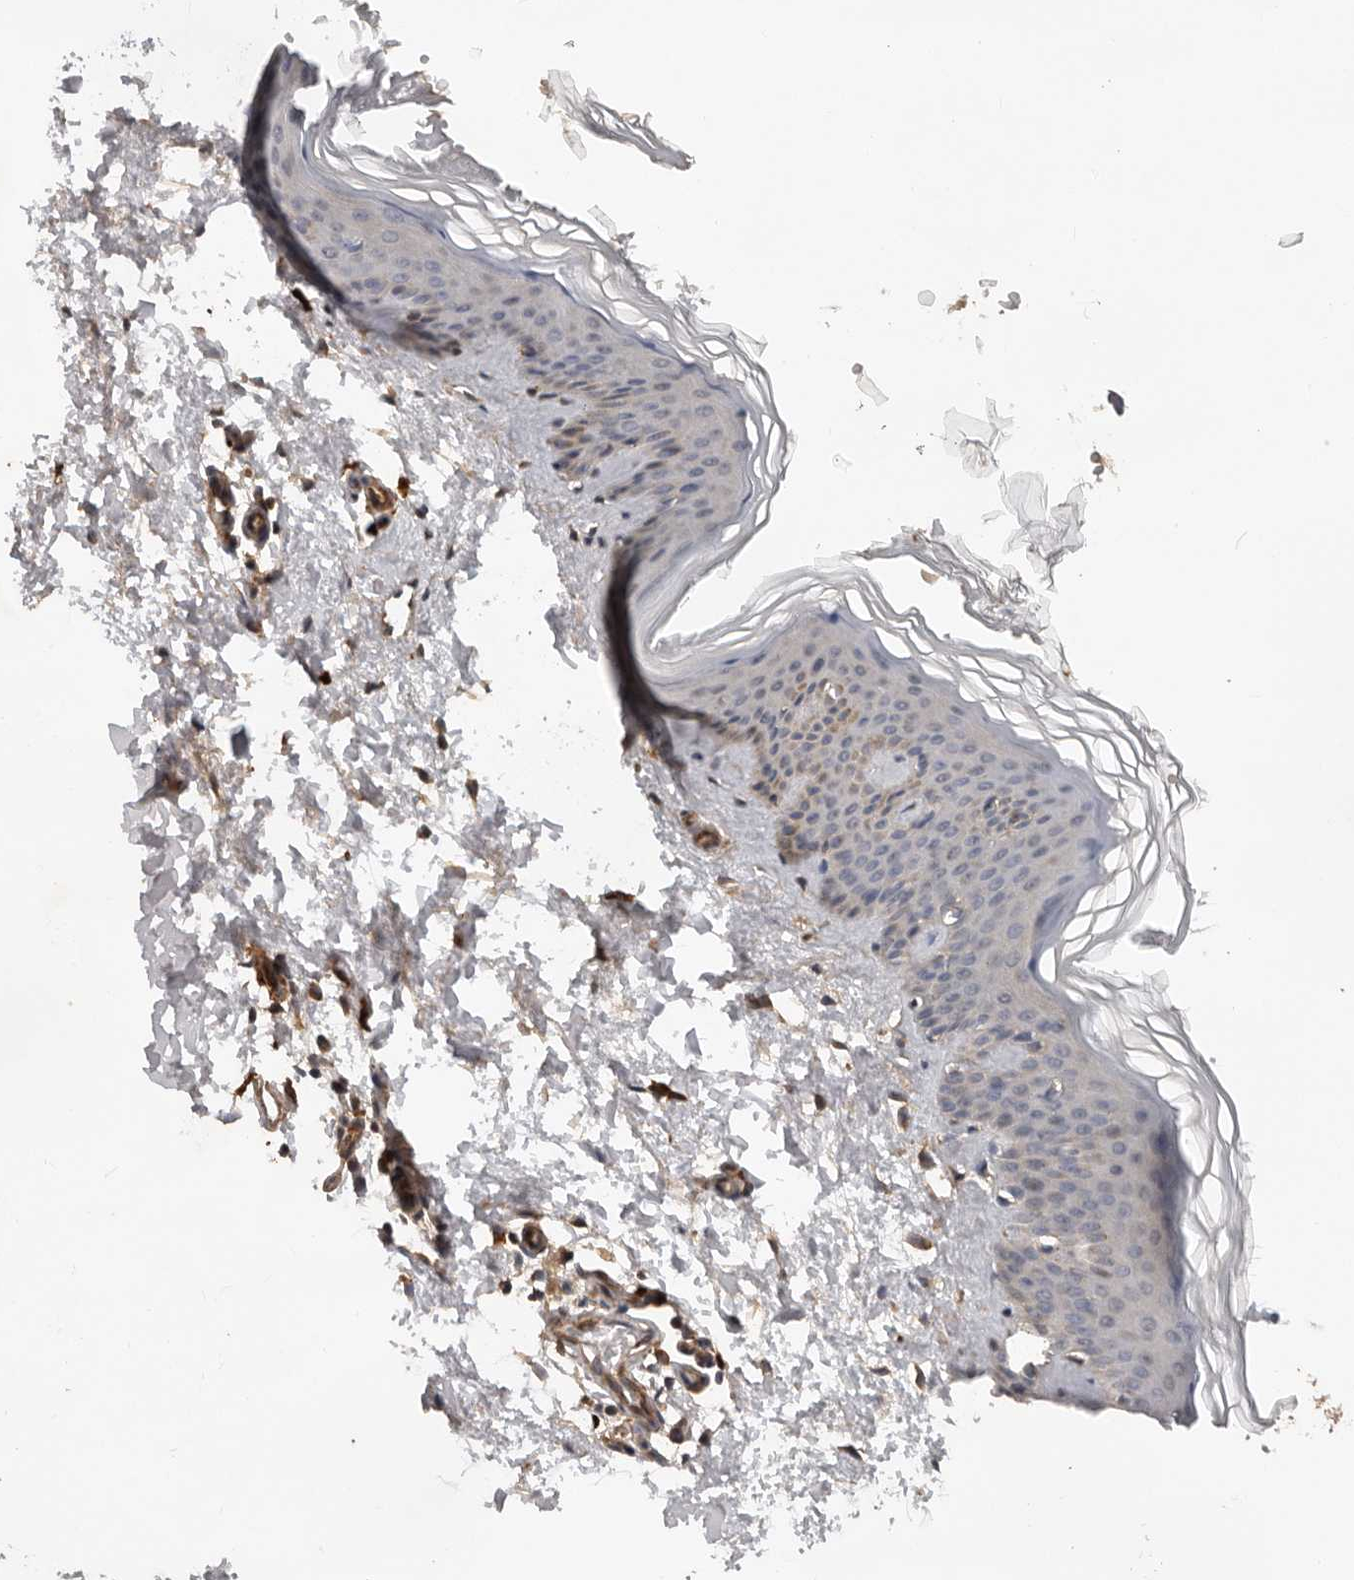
{"staining": {"intensity": "moderate", "quantity": ">75%", "location": "cytoplasmic/membranous"}, "tissue": "skin", "cell_type": "Fibroblasts", "image_type": "normal", "snomed": [{"axis": "morphology", "description": "Normal tissue, NOS"}, {"axis": "topography", "description": "Skin"}], "caption": "Moderate cytoplasmic/membranous staining is appreciated in about >75% of fibroblasts in normal skin.", "gene": "RNF157", "patient": {"sex": "female", "age": 27}}